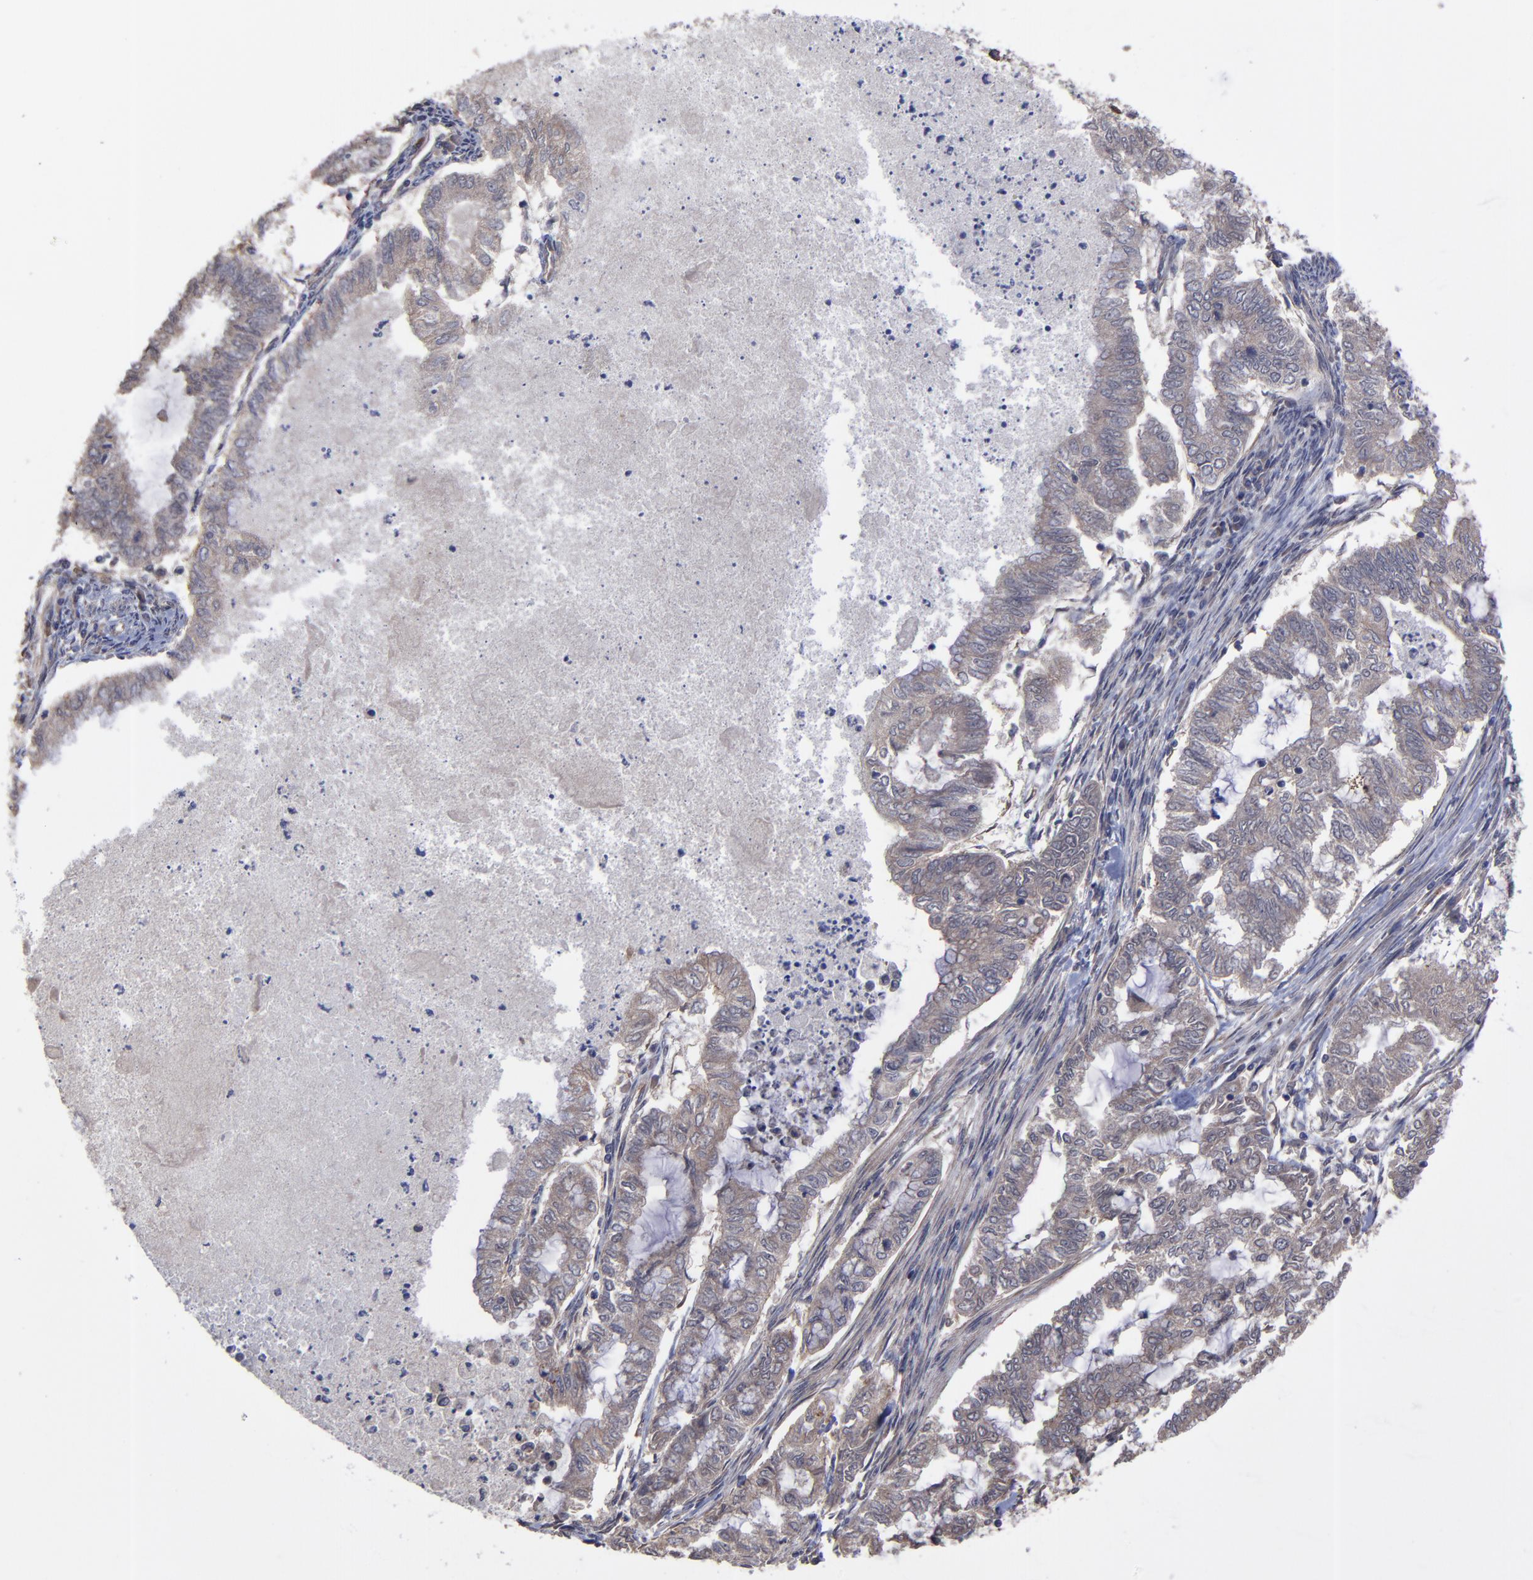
{"staining": {"intensity": "weak", "quantity": ">75%", "location": "cytoplasmic/membranous"}, "tissue": "endometrial cancer", "cell_type": "Tumor cells", "image_type": "cancer", "snomed": [{"axis": "morphology", "description": "Adenocarcinoma, NOS"}, {"axis": "topography", "description": "Endometrium"}], "caption": "Immunohistochemical staining of endometrial adenocarcinoma demonstrates weak cytoplasmic/membranous protein expression in approximately >75% of tumor cells. Immunohistochemistry (ihc) stains the protein in brown and the nuclei are stained blue.", "gene": "ZNF780B", "patient": {"sex": "female", "age": 79}}